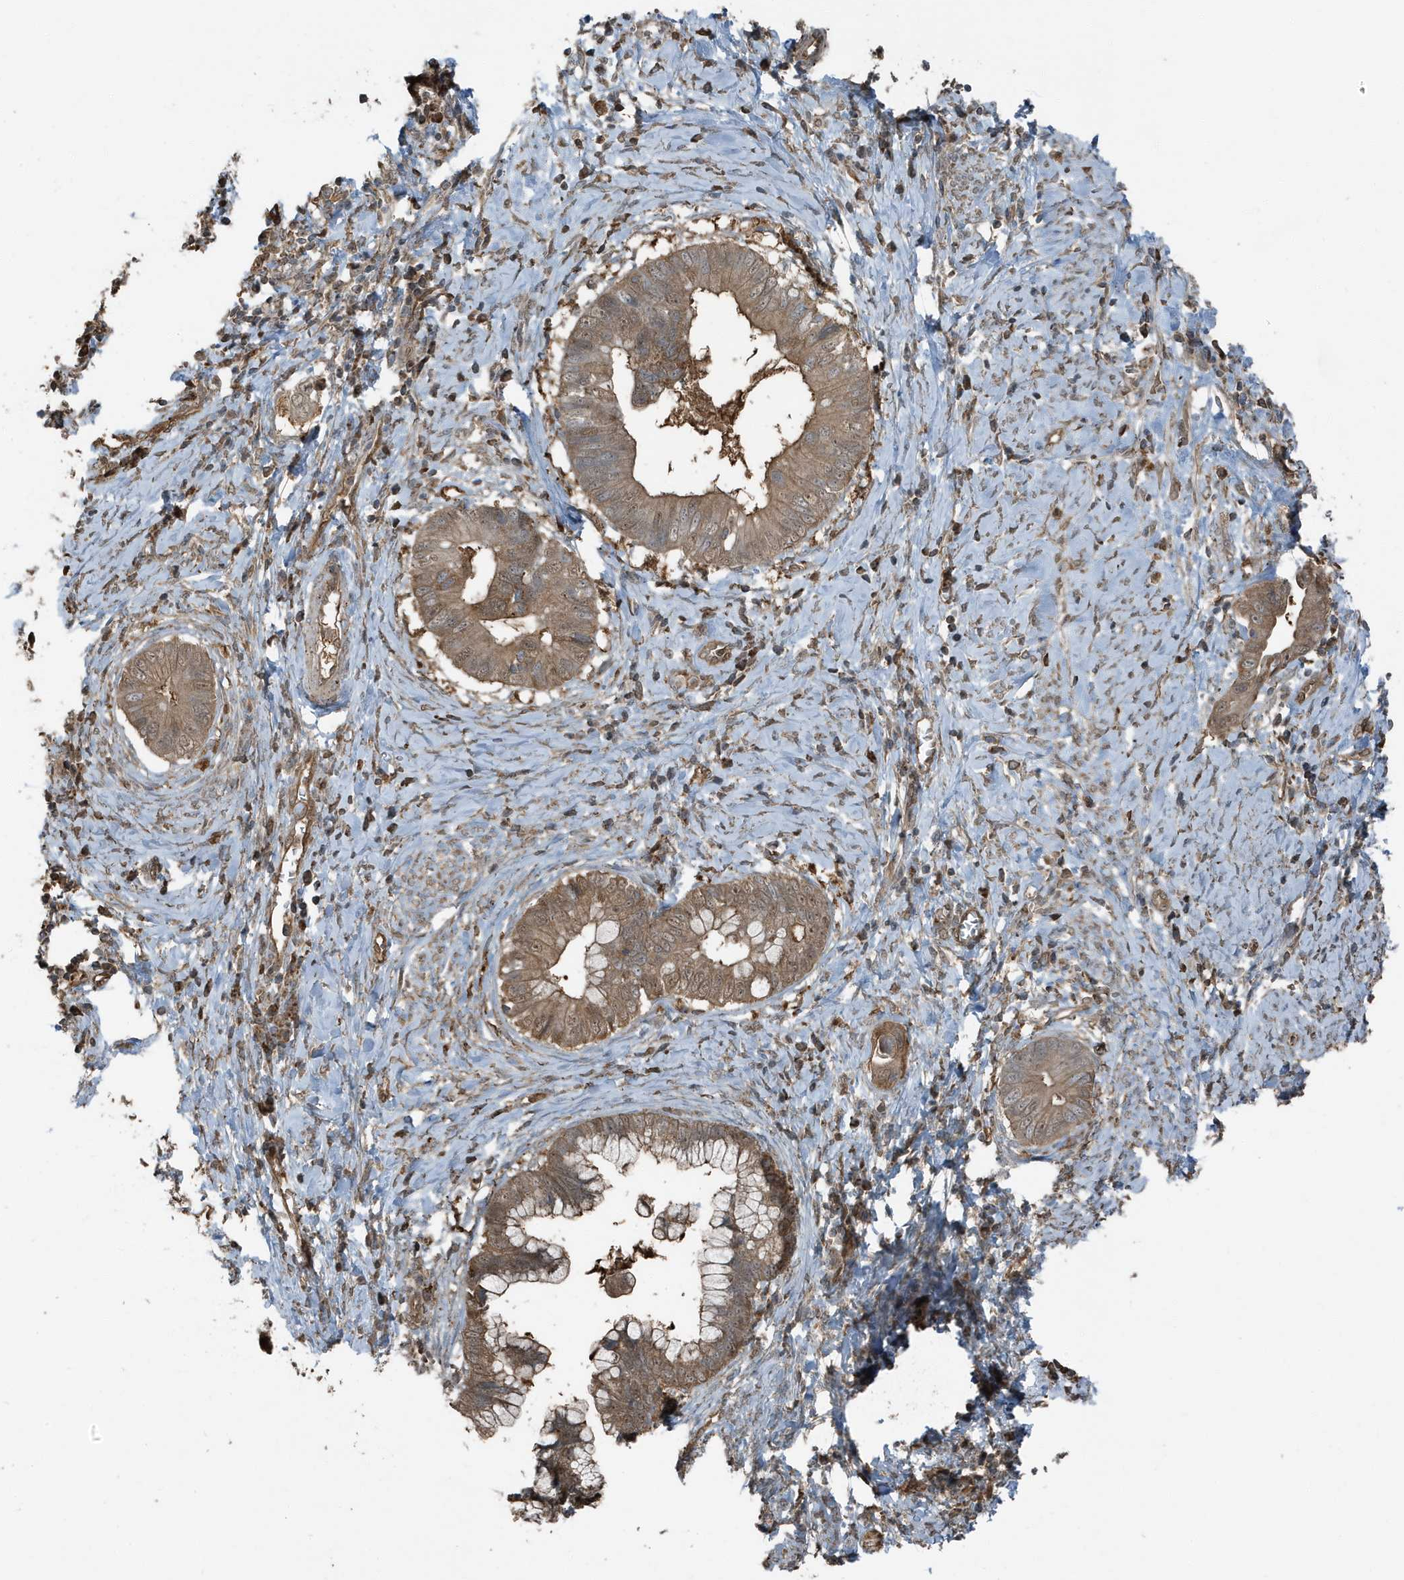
{"staining": {"intensity": "moderate", "quantity": ">75%", "location": "cytoplasmic/membranous"}, "tissue": "cervical cancer", "cell_type": "Tumor cells", "image_type": "cancer", "snomed": [{"axis": "morphology", "description": "Adenocarcinoma, NOS"}, {"axis": "topography", "description": "Cervix"}], "caption": "Protein expression by IHC shows moderate cytoplasmic/membranous expression in about >75% of tumor cells in cervical cancer.", "gene": "AZI2", "patient": {"sex": "female", "age": 44}}